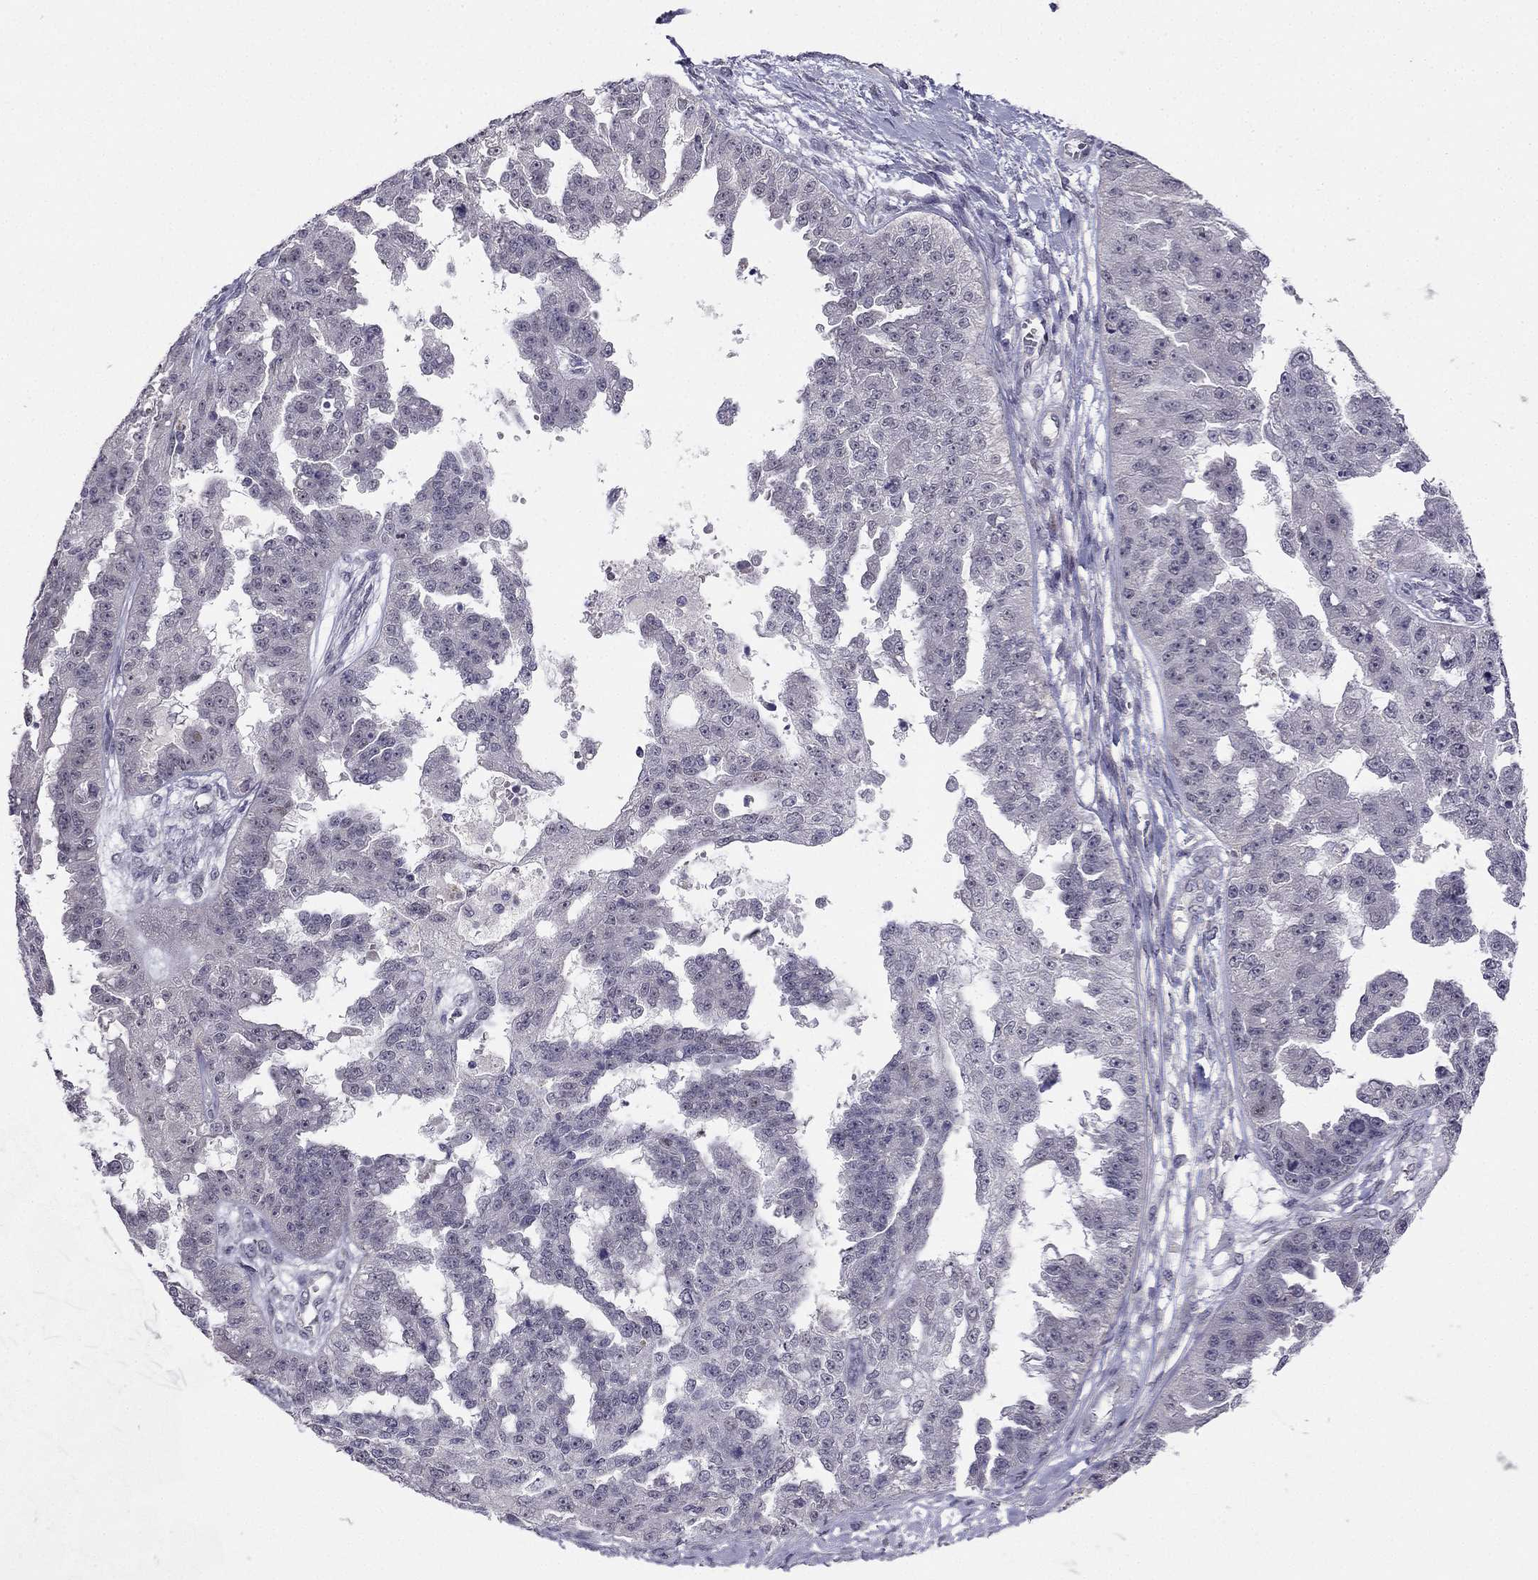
{"staining": {"intensity": "negative", "quantity": "none", "location": "none"}, "tissue": "ovarian cancer", "cell_type": "Tumor cells", "image_type": "cancer", "snomed": [{"axis": "morphology", "description": "Cystadenocarcinoma, serous, NOS"}, {"axis": "topography", "description": "Ovary"}], "caption": "Protein analysis of ovarian cancer (serous cystadenocarcinoma) reveals no significant positivity in tumor cells.", "gene": "CHST8", "patient": {"sex": "female", "age": 58}}